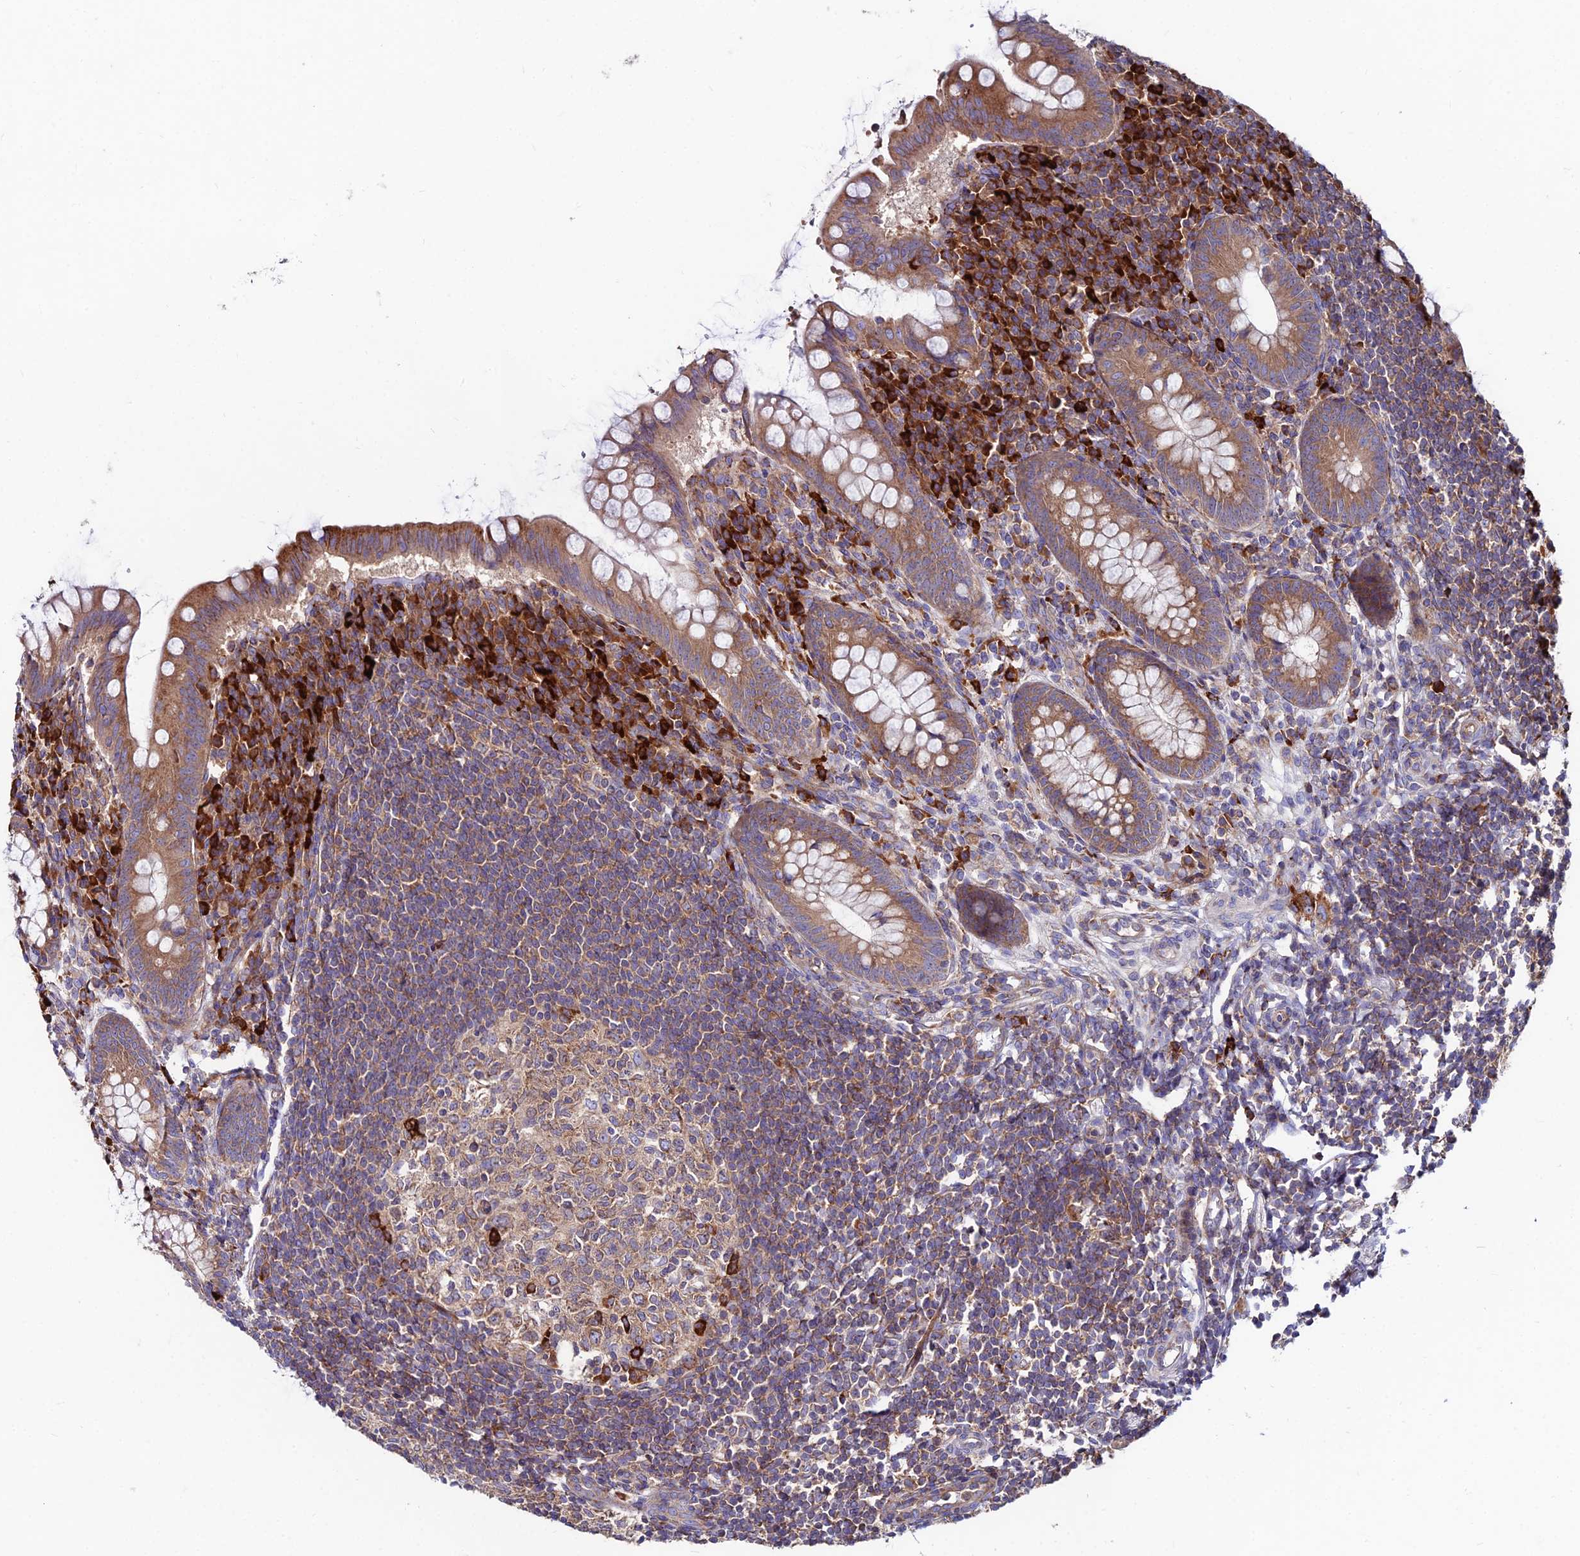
{"staining": {"intensity": "moderate", "quantity": ">75%", "location": "cytoplasmic/membranous"}, "tissue": "appendix", "cell_type": "Glandular cells", "image_type": "normal", "snomed": [{"axis": "morphology", "description": "Normal tissue, NOS"}, {"axis": "topography", "description": "Appendix"}], "caption": "A medium amount of moderate cytoplasmic/membranous positivity is appreciated in approximately >75% of glandular cells in unremarkable appendix. Nuclei are stained in blue.", "gene": "EIF3K", "patient": {"sex": "female", "age": 33}}